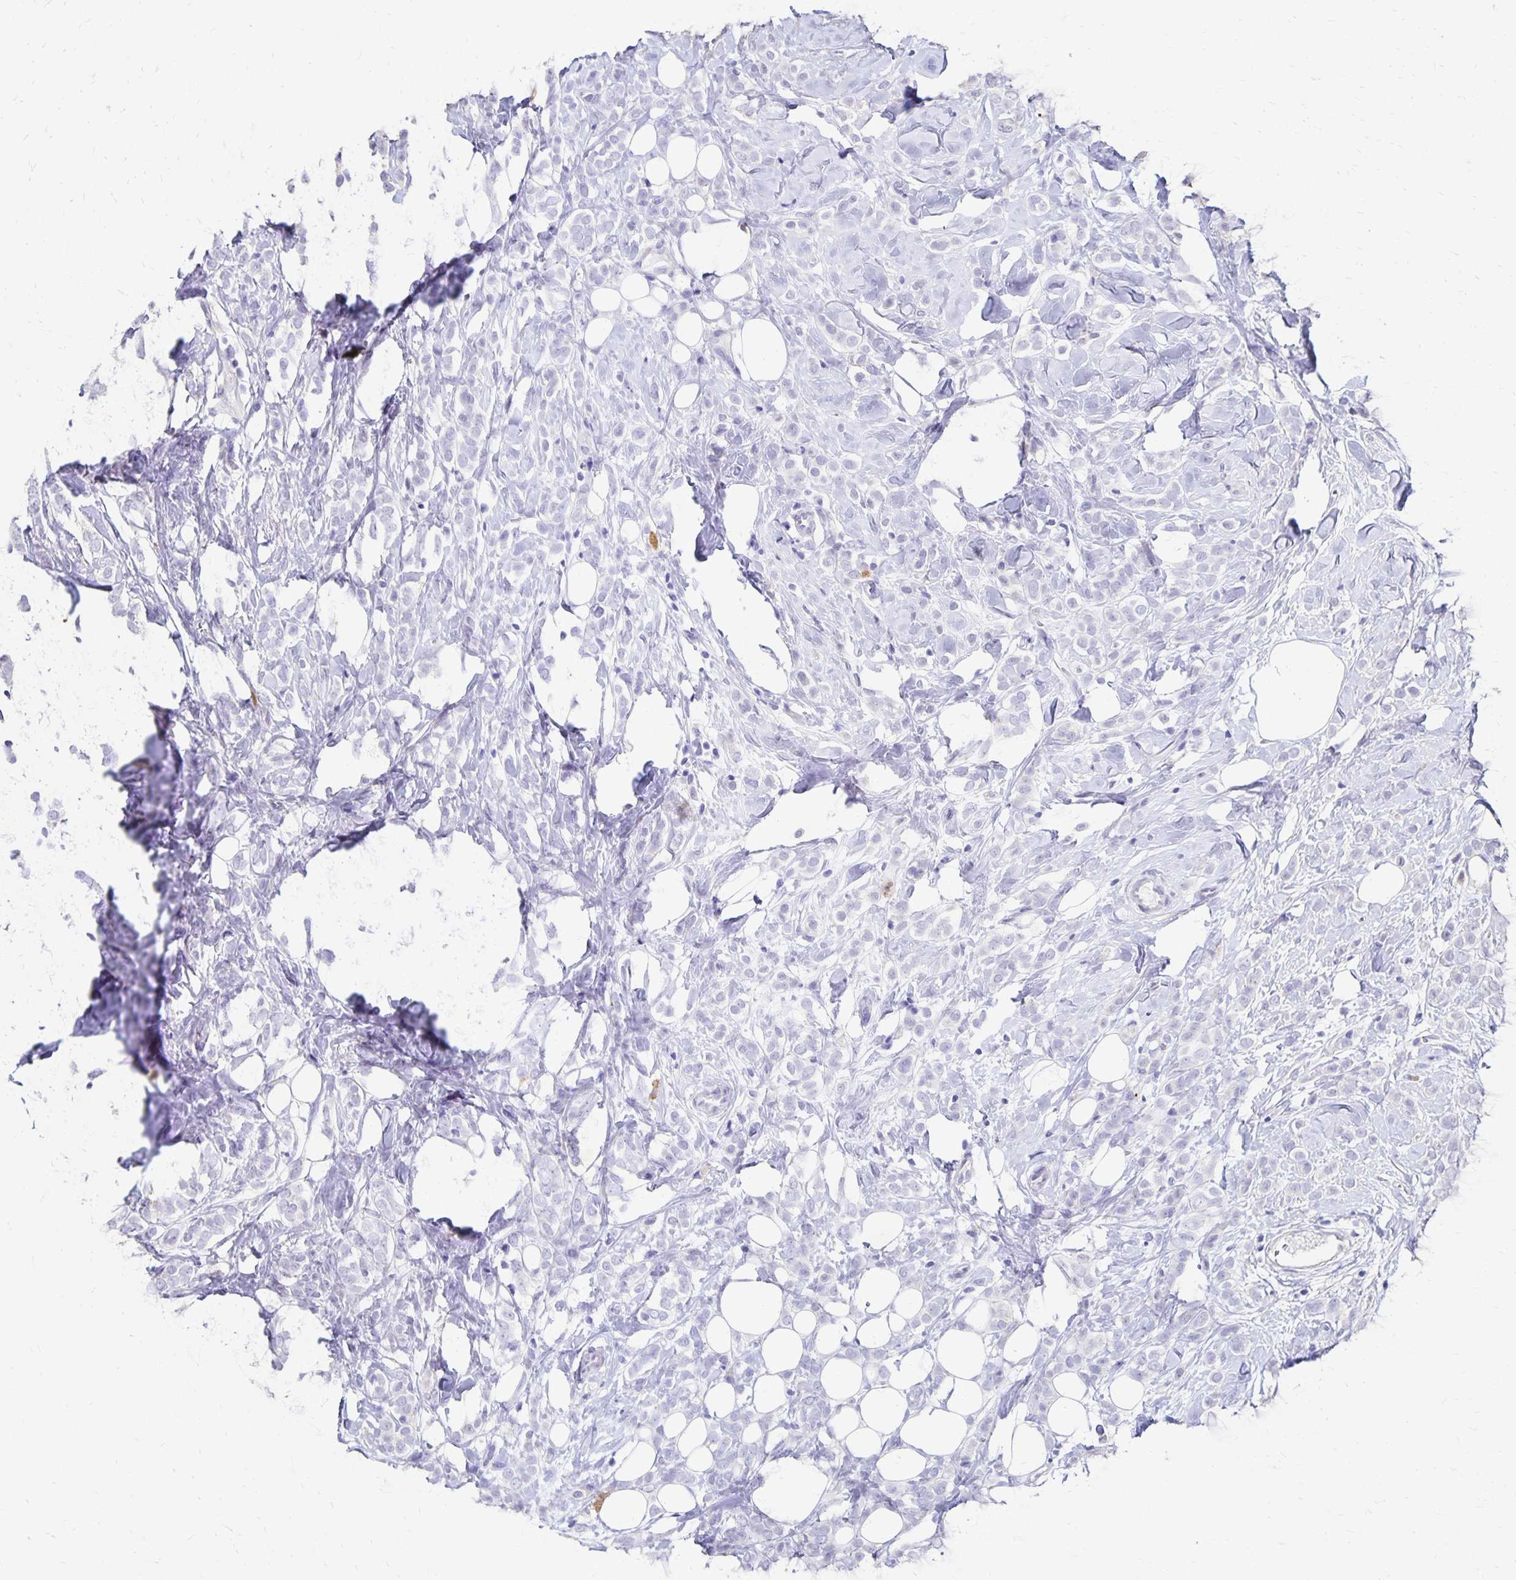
{"staining": {"intensity": "negative", "quantity": "none", "location": "none"}, "tissue": "breast cancer", "cell_type": "Tumor cells", "image_type": "cancer", "snomed": [{"axis": "morphology", "description": "Lobular carcinoma"}, {"axis": "topography", "description": "Breast"}], "caption": "Immunohistochemistry (IHC) of breast cancer (lobular carcinoma) reveals no positivity in tumor cells.", "gene": "DYNLT4", "patient": {"sex": "female", "age": 49}}